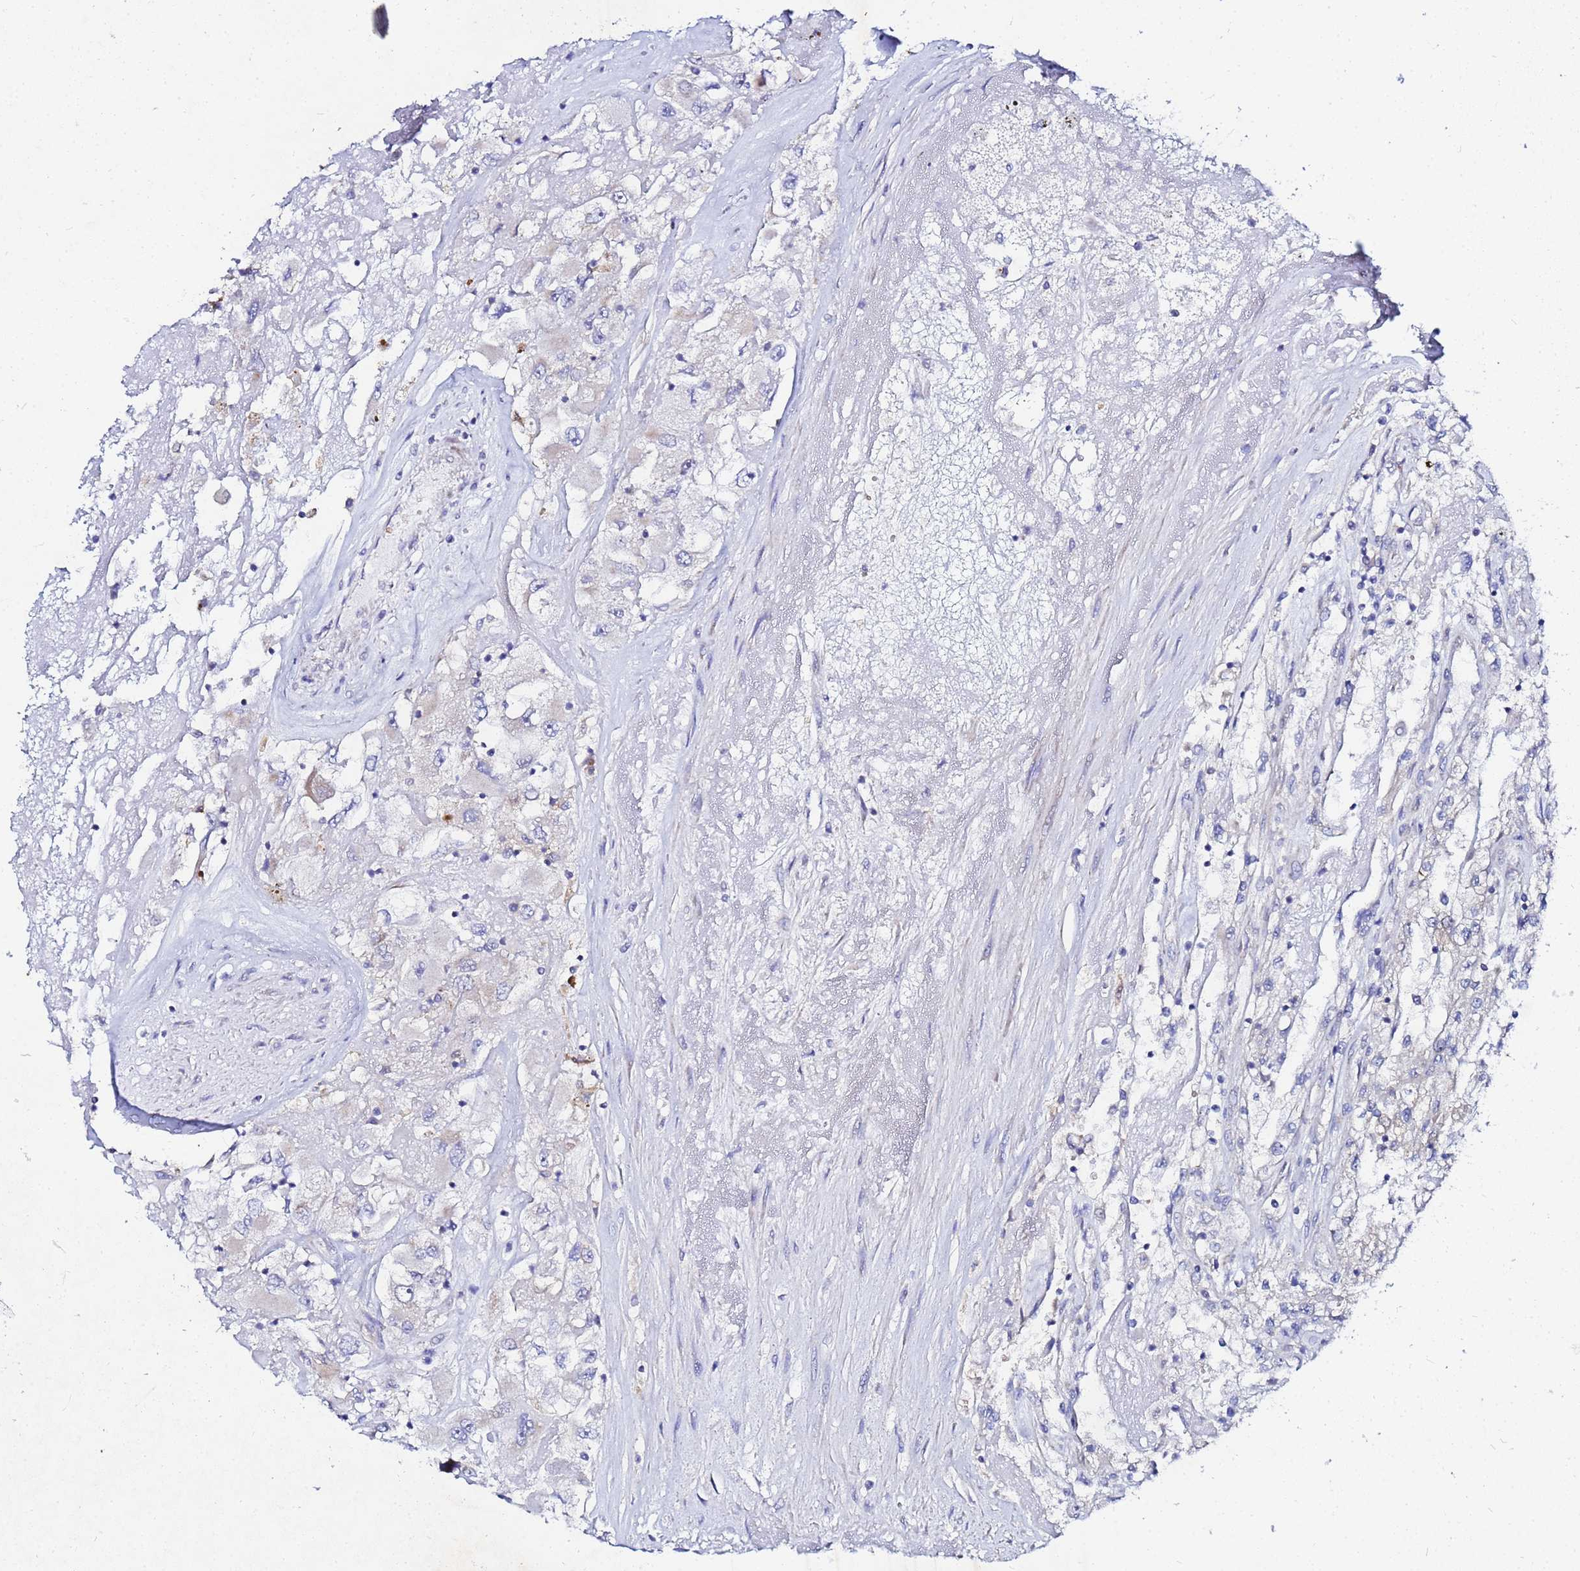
{"staining": {"intensity": "negative", "quantity": "none", "location": "none"}, "tissue": "renal cancer", "cell_type": "Tumor cells", "image_type": "cancer", "snomed": [{"axis": "morphology", "description": "Adenocarcinoma, NOS"}, {"axis": "topography", "description": "Kidney"}], "caption": "This is a micrograph of IHC staining of renal cancer (adenocarcinoma), which shows no positivity in tumor cells. The staining was performed using DAB to visualize the protein expression in brown, while the nuclei were stained in blue with hematoxylin (Magnification: 20x).", "gene": "FAHD2A", "patient": {"sex": "female", "age": 52}}